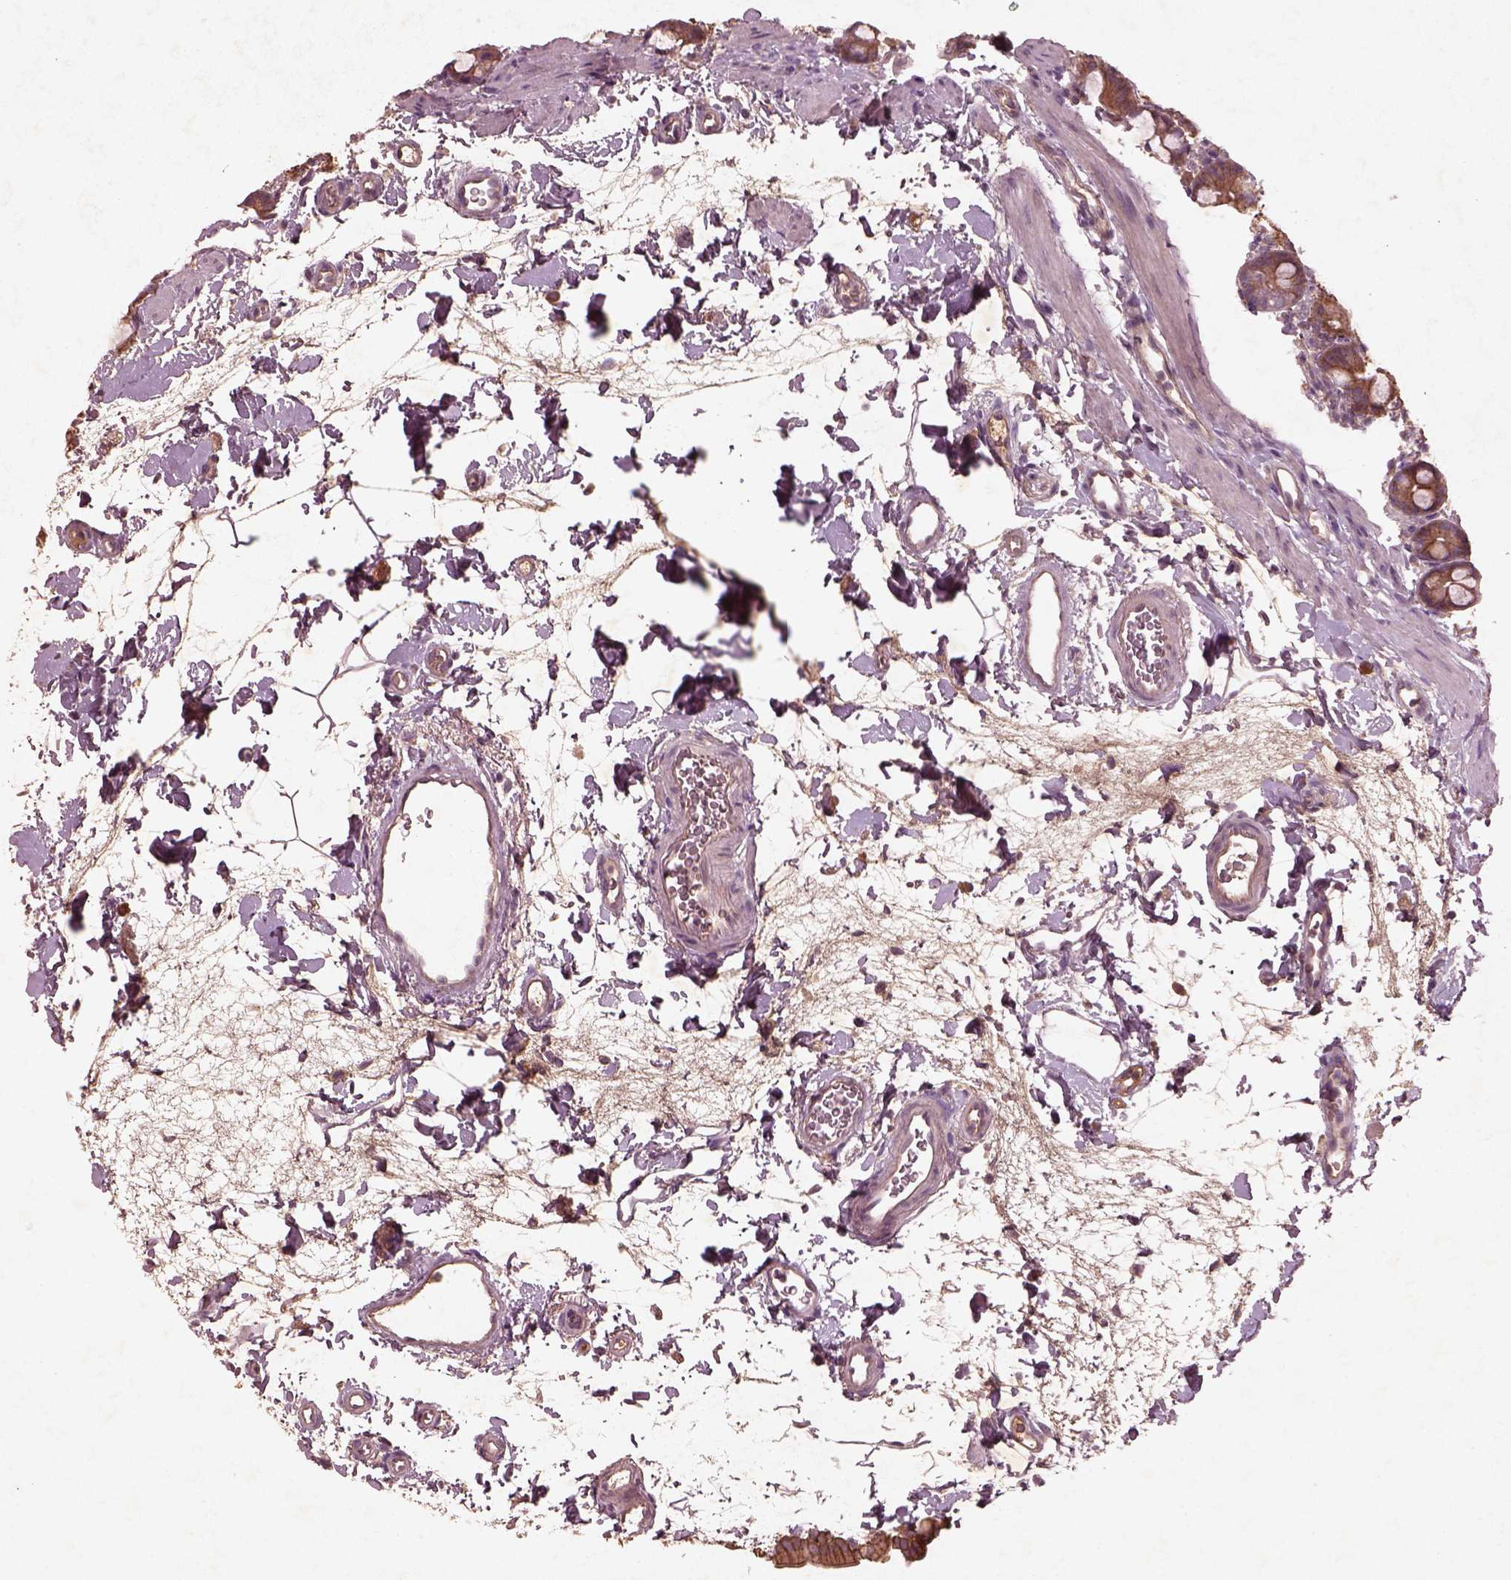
{"staining": {"intensity": "strong", "quantity": ">75%", "location": "cytoplasmic/membranous"}, "tissue": "duodenum", "cell_type": "Glandular cells", "image_type": "normal", "snomed": [{"axis": "morphology", "description": "Normal tissue, NOS"}, {"axis": "topography", "description": "Duodenum"}], "caption": "Immunohistochemistry (IHC) of unremarkable human duodenum reveals high levels of strong cytoplasmic/membranous positivity in approximately >75% of glandular cells. The protein of interest is stained brown, and the nuclei are stained in blue (DAB (3,3'-diaminobenzidine) IHC with brightfield microscopy, high magnification).", "gene": "FAM234A", "patient": {"sex": "male", "age": 59}}